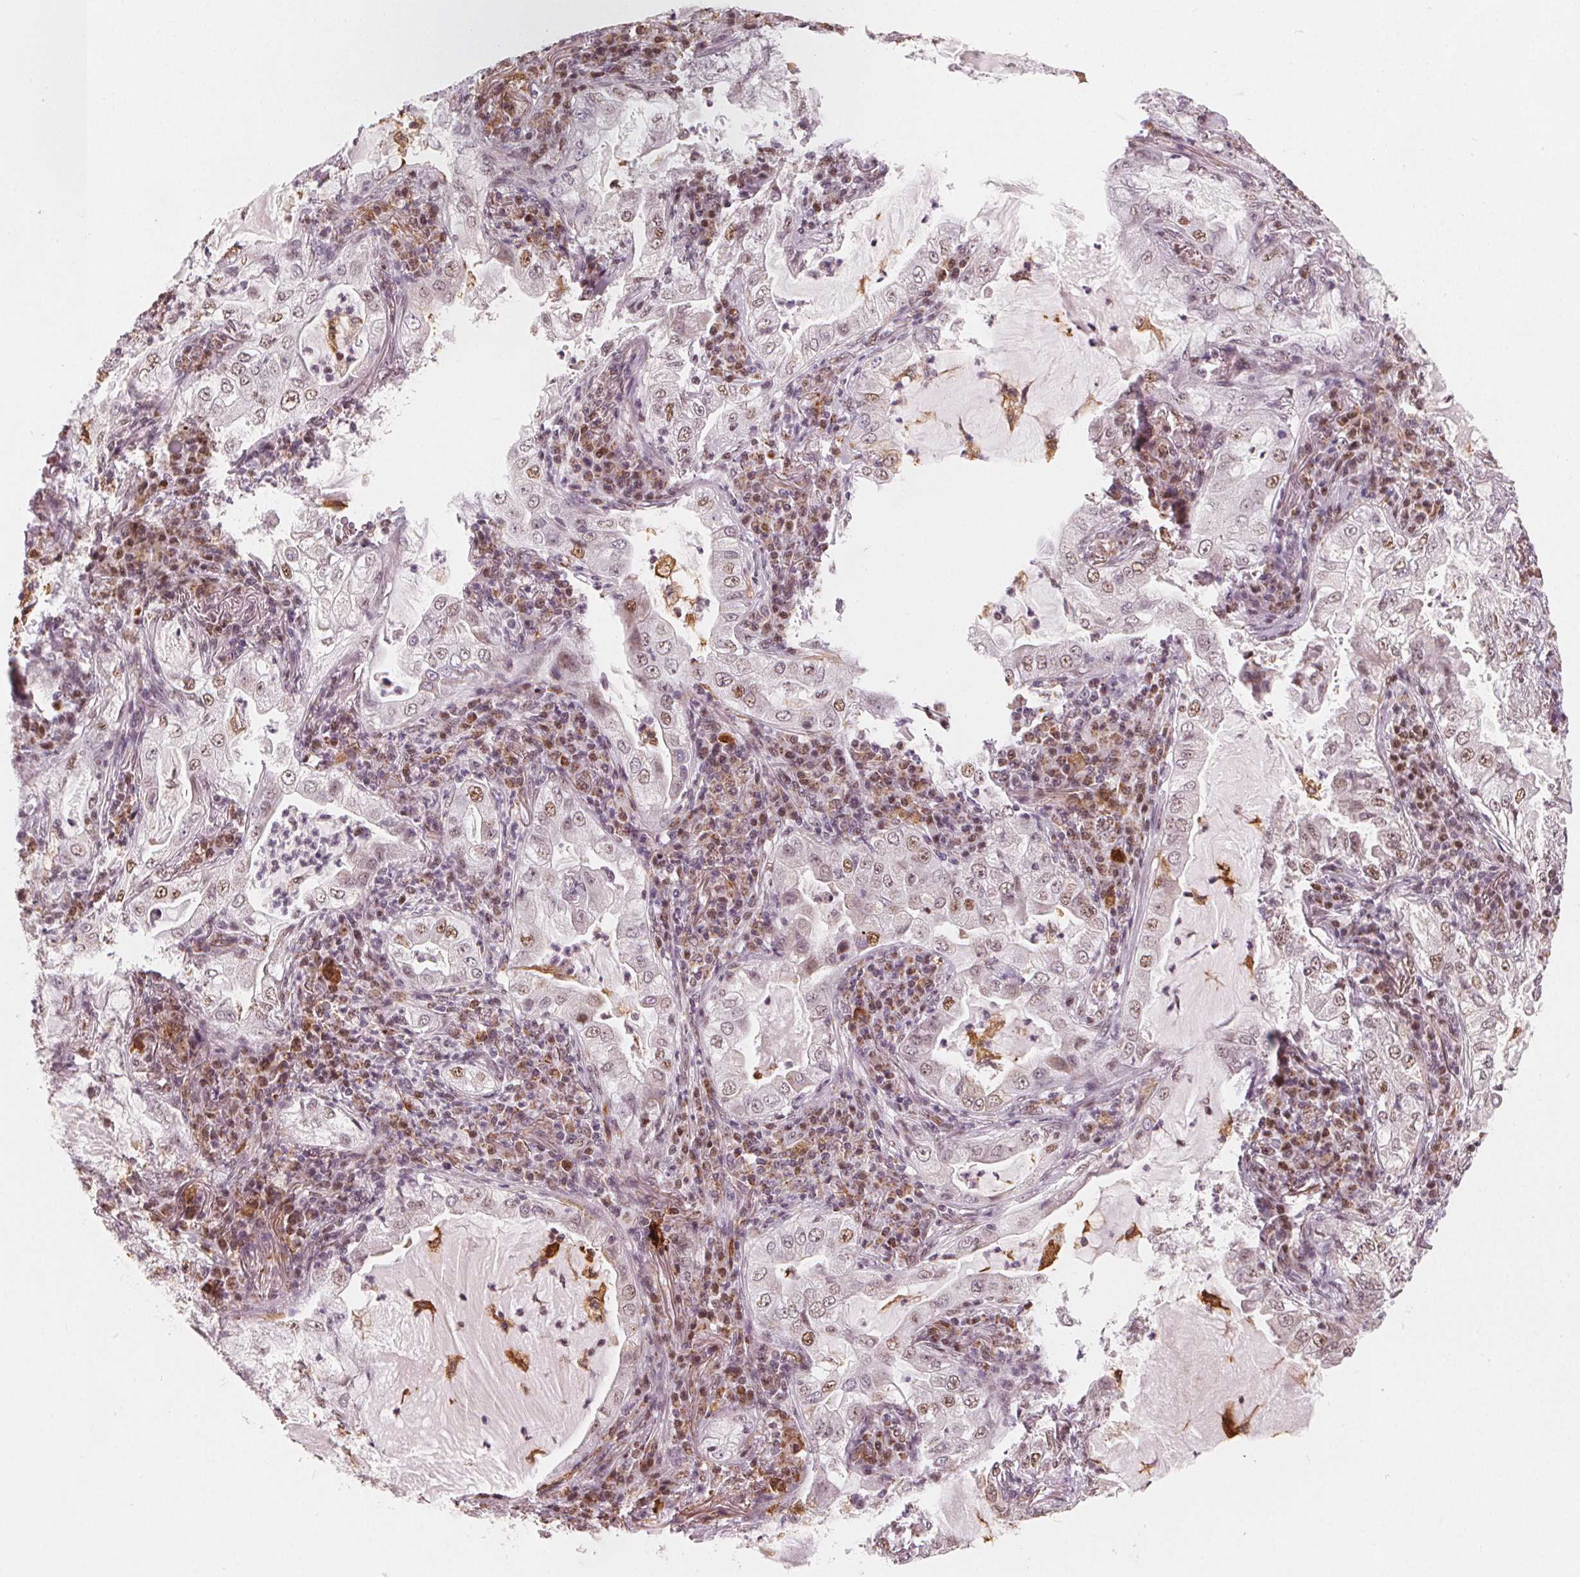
{"staining": {"intensity": "moderate", "quantity": "25%-75%", "location": "nuclear"}, "tissue": "lung cancer", "cell_type": "Tumor cells", "image_type": "cancer", "snomed": [{"axis": "morphology", "description": "Adenocarcinoma, NOS"}, {"axis": "topography", "description": "Lung"}], "caption": "The micrograph displays immunohistochemical staining of adenocarcinoma (lung). There is moderate nuclear staining is appreciated in about 25%-75% of tumor cells.", "gene": "DPM2", "patient": {"sex": "female", "age": 73}}